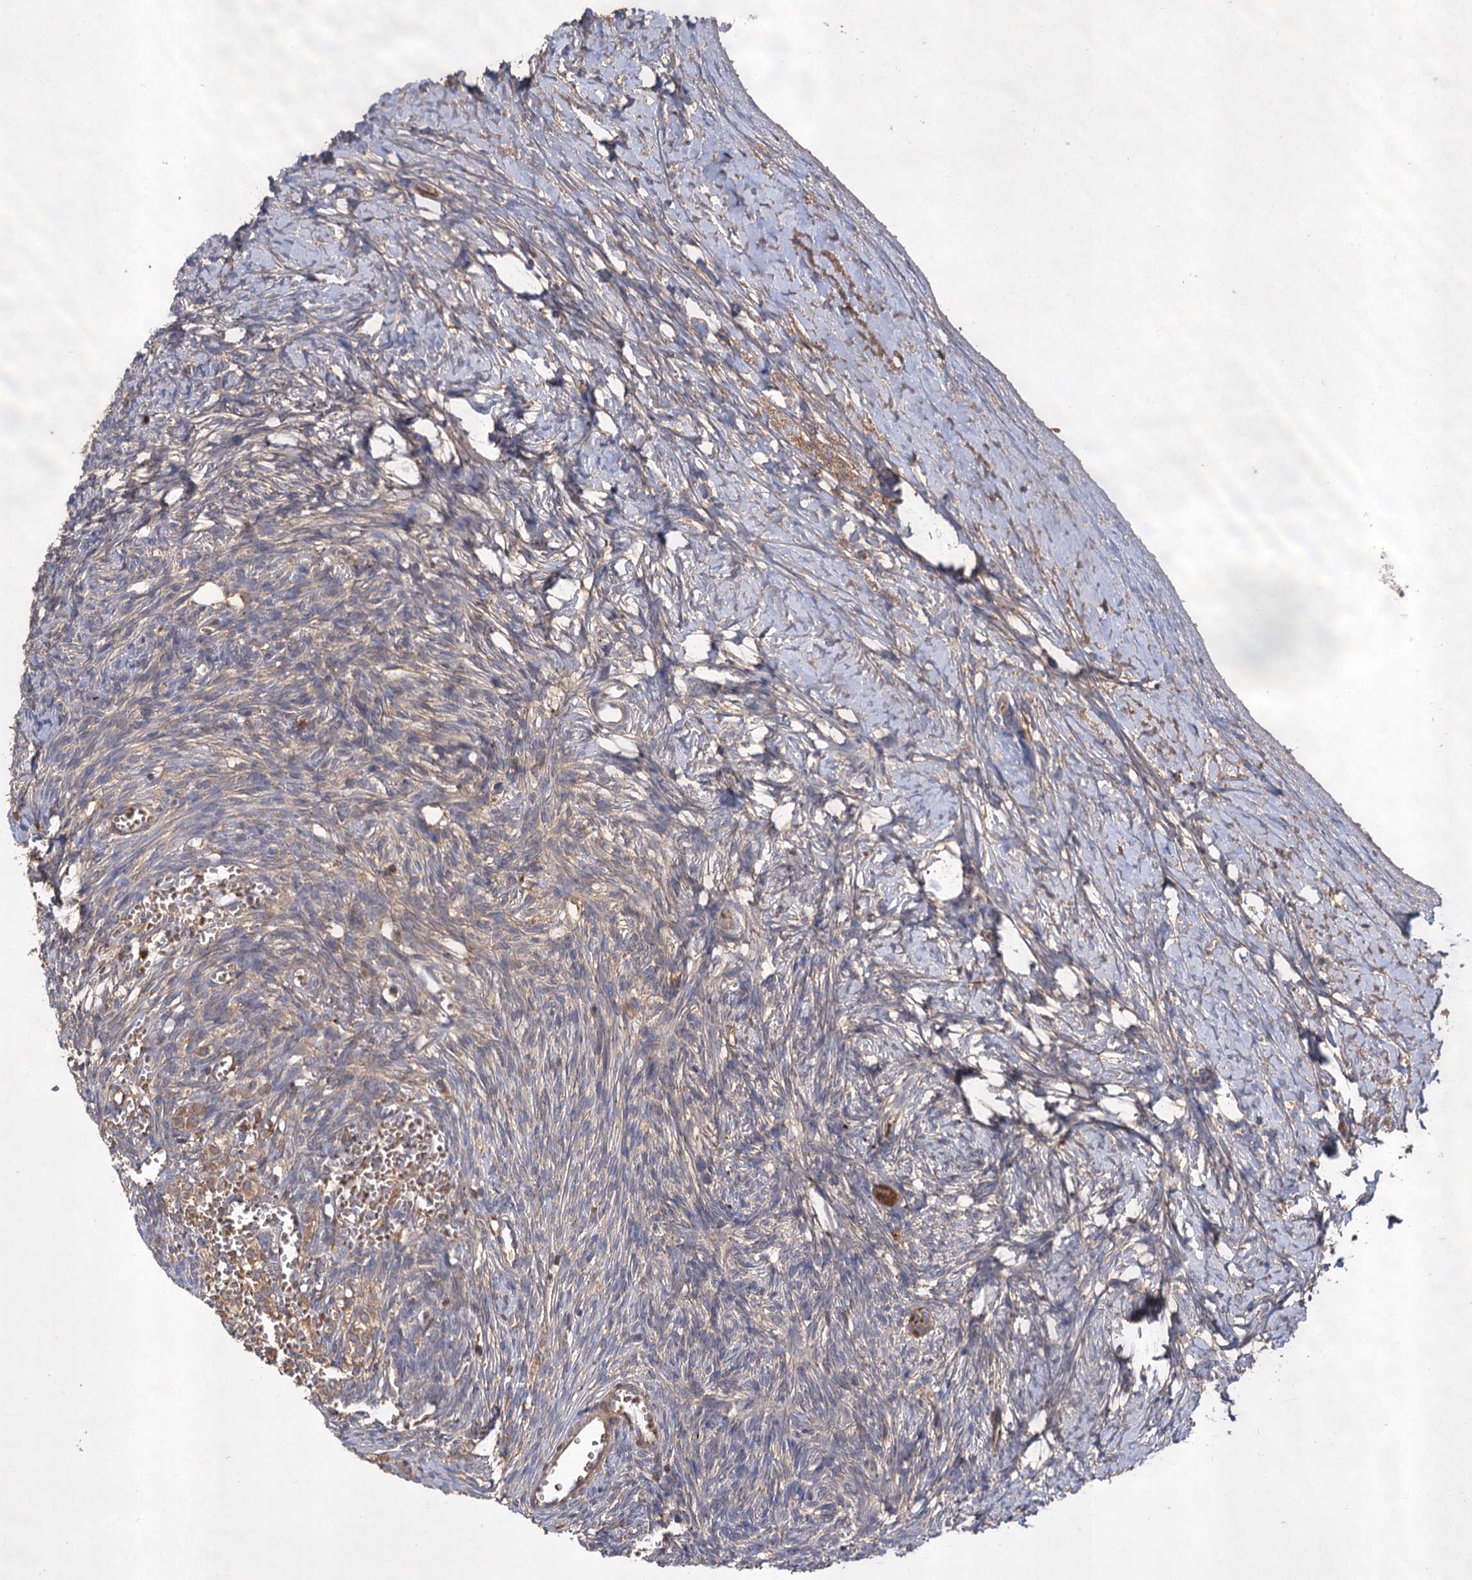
{"staining": {"intensity": "negative", "quantity": "none", "location": "none"}, "tissue": "ovary", "cell_type": "Ovarian stroma cells", "image_type": "normal", "snomed": [{"axis": "morphology", "description": "Normal tissue, NOS"}, {"axis": "morphology", "description": "Developmental malformation"}, {"axis": "topography", "description": "Ovary"}], "caption": "DAB immunohistochemical staining of unremarkable ovary shows no significant positivity in ovarian stroma cells. (Brightfield microscopy of DAB (3,3'-diaminobenzidine) immunohistochemistry (IHC) at high magnification).", "gene": "USP50", "patient": {"sex": "female", "age": 39}}